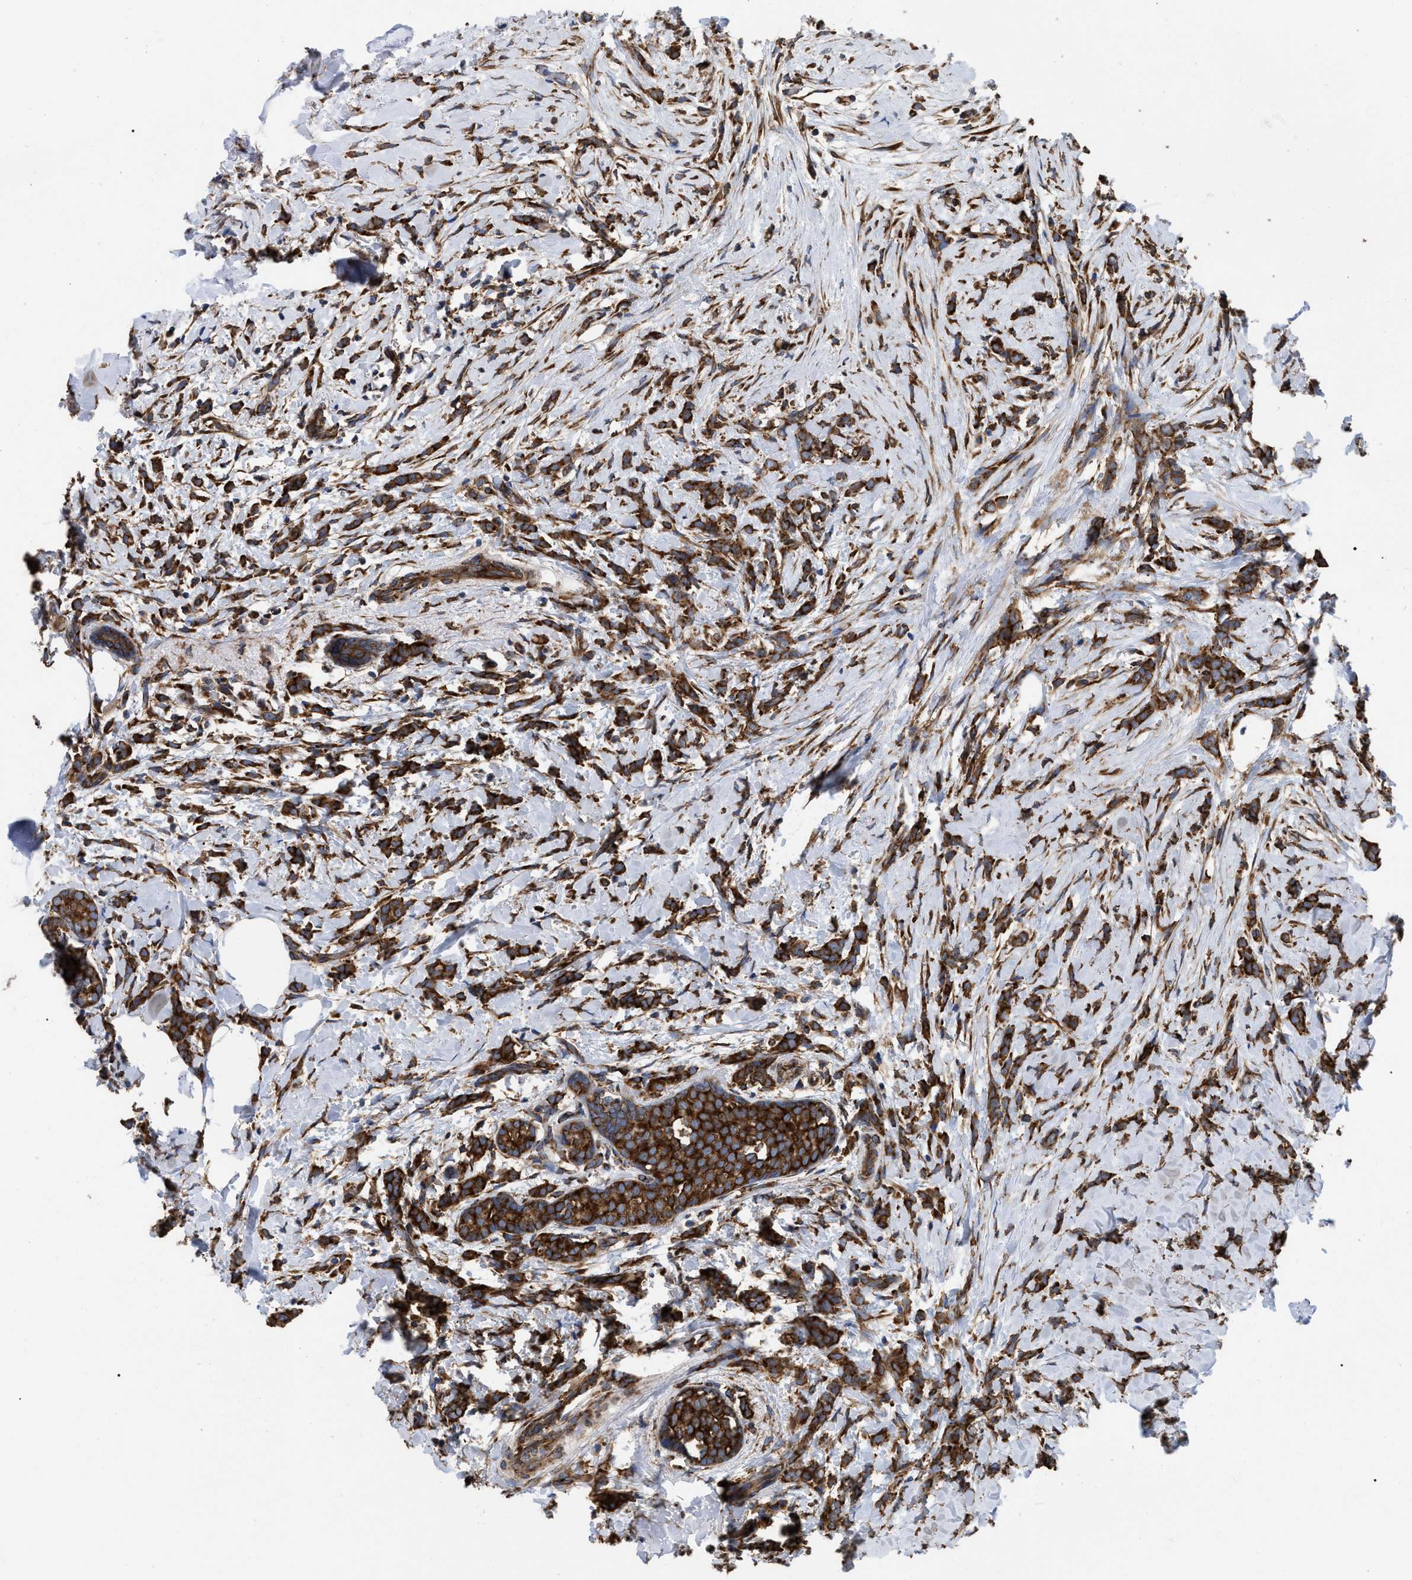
{"staining": {"intensity": "strong", "quantity": ">75%", "location": "cytoplasmic/membranous"}, "tissue": "breast cancer", "cell_type": "Tumor cells", "image_type": "cancer", "snomed": [{"axis": "morphology", "description": "Lobular carcinoma, in situ"}, {"axis": "morphology", "description": "Lobular carcinoma"}, {"axis": "topography", "description": "Breast"}], "caption": "Breast lobular carcinoma stained with DAB immunohistochemistry exhibits high levels of strong cytoplasmic/membranous expression in approximately >75% of tumor cells.", "gene": "FAM120A", "patient": {"sex": "female", "age": 41}}